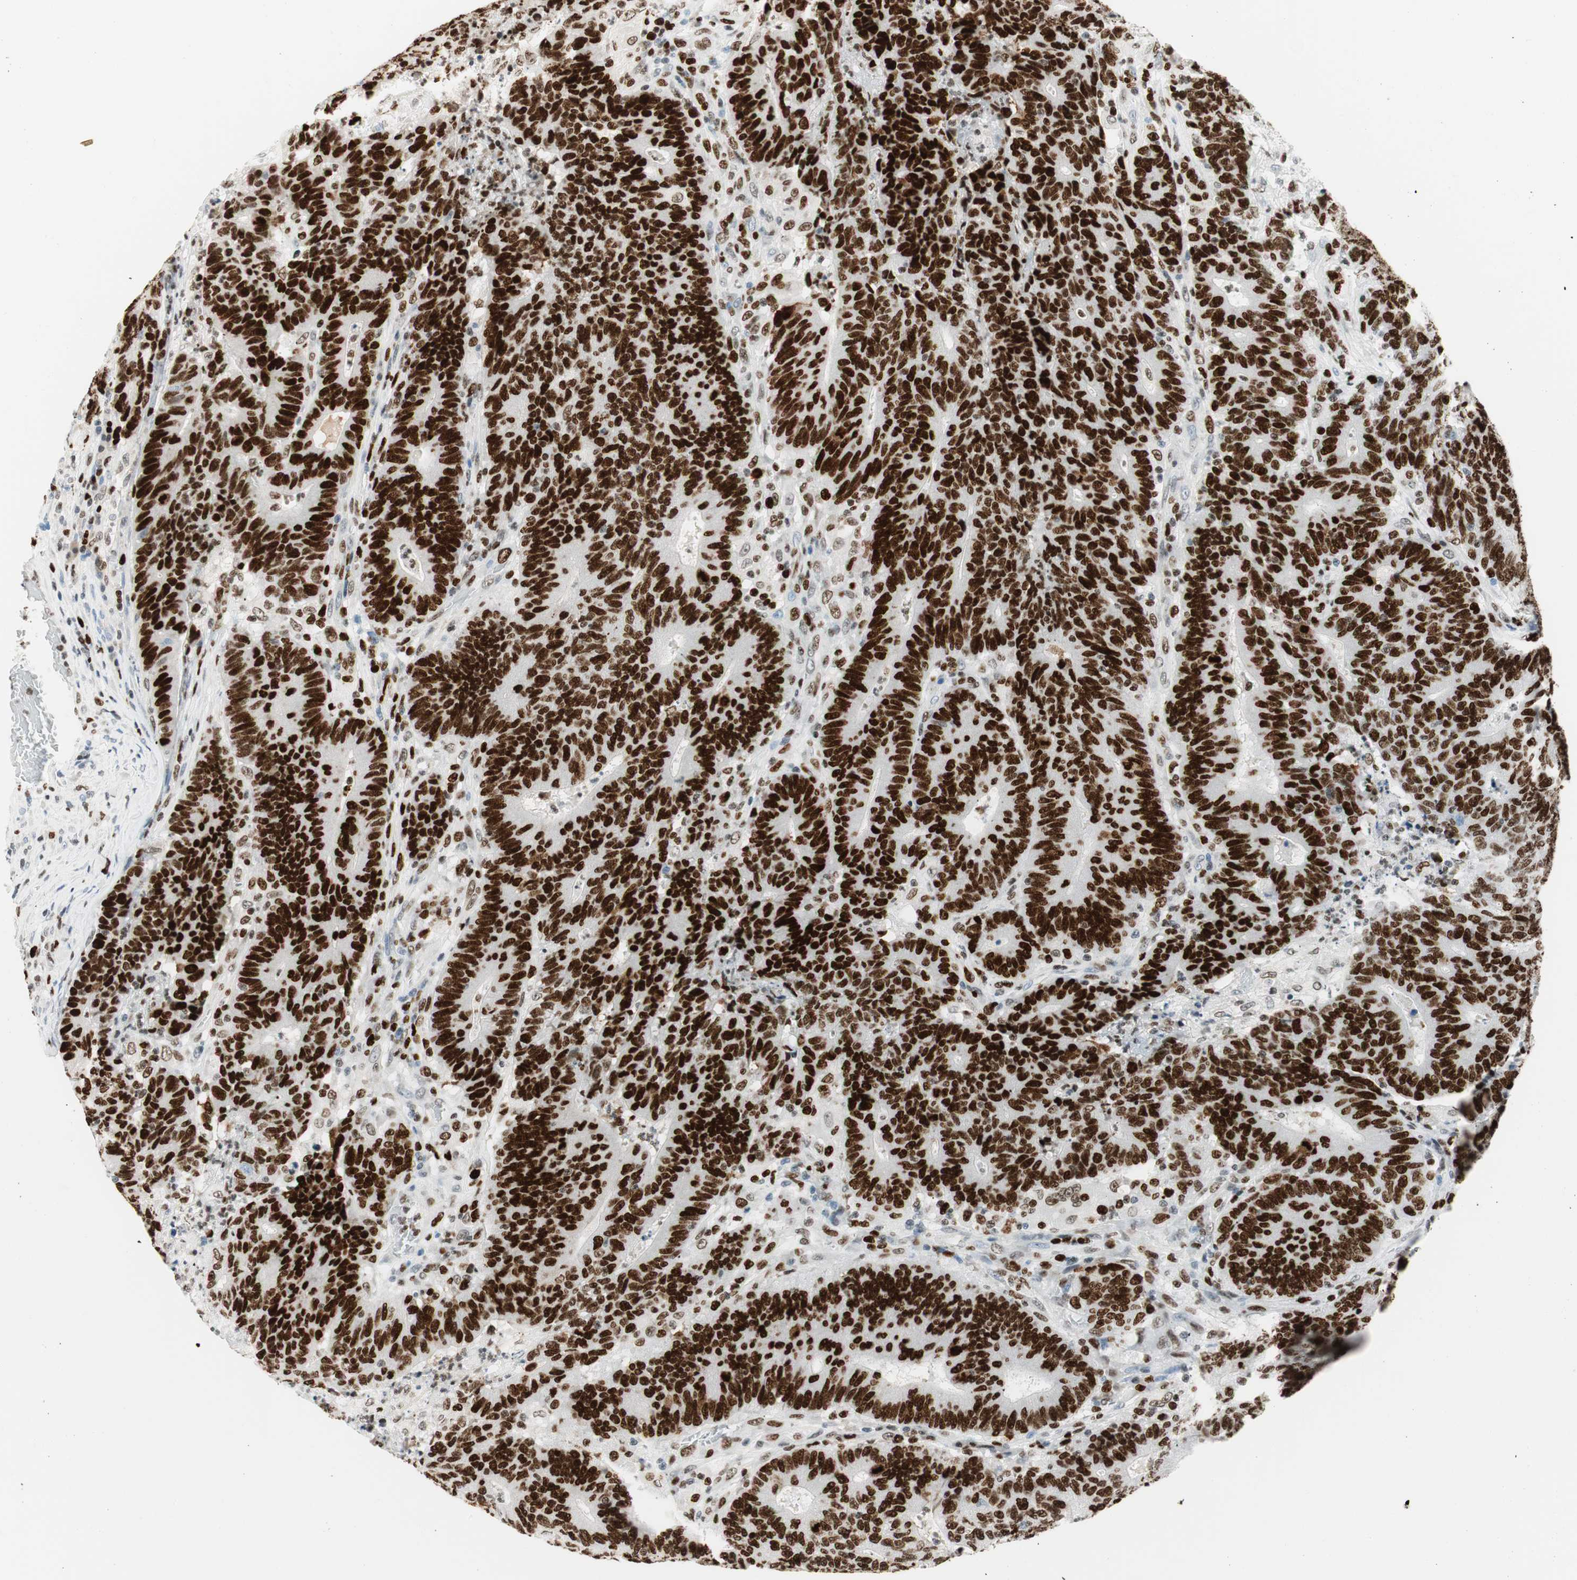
{"staining": {"intensity": "strong", "quantity": ">75%", "location": "nuclear"}, "tissue": "colorectal cancer", "cell_type": "Tumor cells", "image_type": "cancer", "snomed": [{"axis": "morphology", "description": "Normal tissue, NOS"}, {"axis": "morphology", "description": "Adenocarcinoma, NOS"}, {"axis": "topography", "description": "Colon"}], "caption": "Adenocarcinoma (colorectal) stained with DAB IHC shows high levels of strong nuclear staining in about >75% of tumor cells. (DAB = brown stain, brightfield microscopy at high magnification).", "gene": "EZH2", "patient": {"sex": "female", "age": 75}}